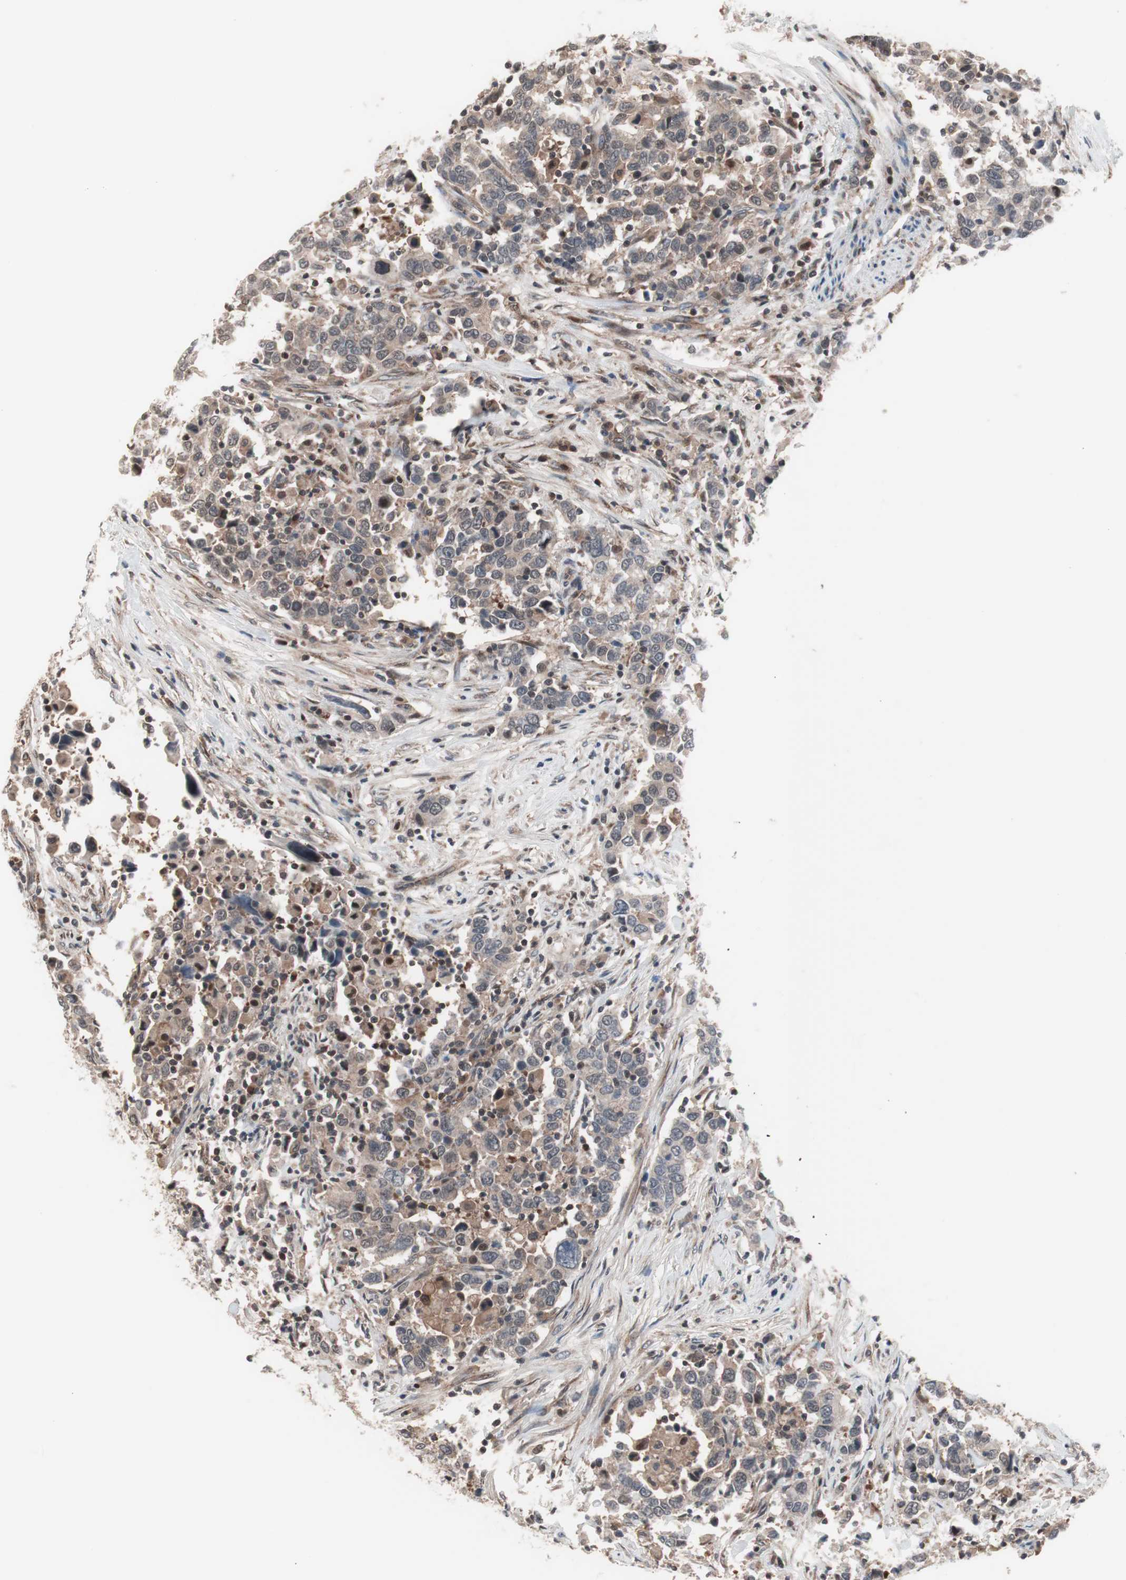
{"staining": {"intensity": "weak", "quantity": "<25%", "location": "cytoplasmic/membranous,nuclear"}, "tissue": "urothelial cancer", "cell_type": "Tumor cells", "image_type": "cancer", "snomed": [{"axis": "morphology", "description": "Urothelial carcinoma, High grade"}, {"axis": "topography", "description": "Urinary bladder"}], "caption": "There is no significant expression in tumor cells of urothelial cancer.", "gene": "IRS1", "patient": {"sex": "male", "age": 61}}